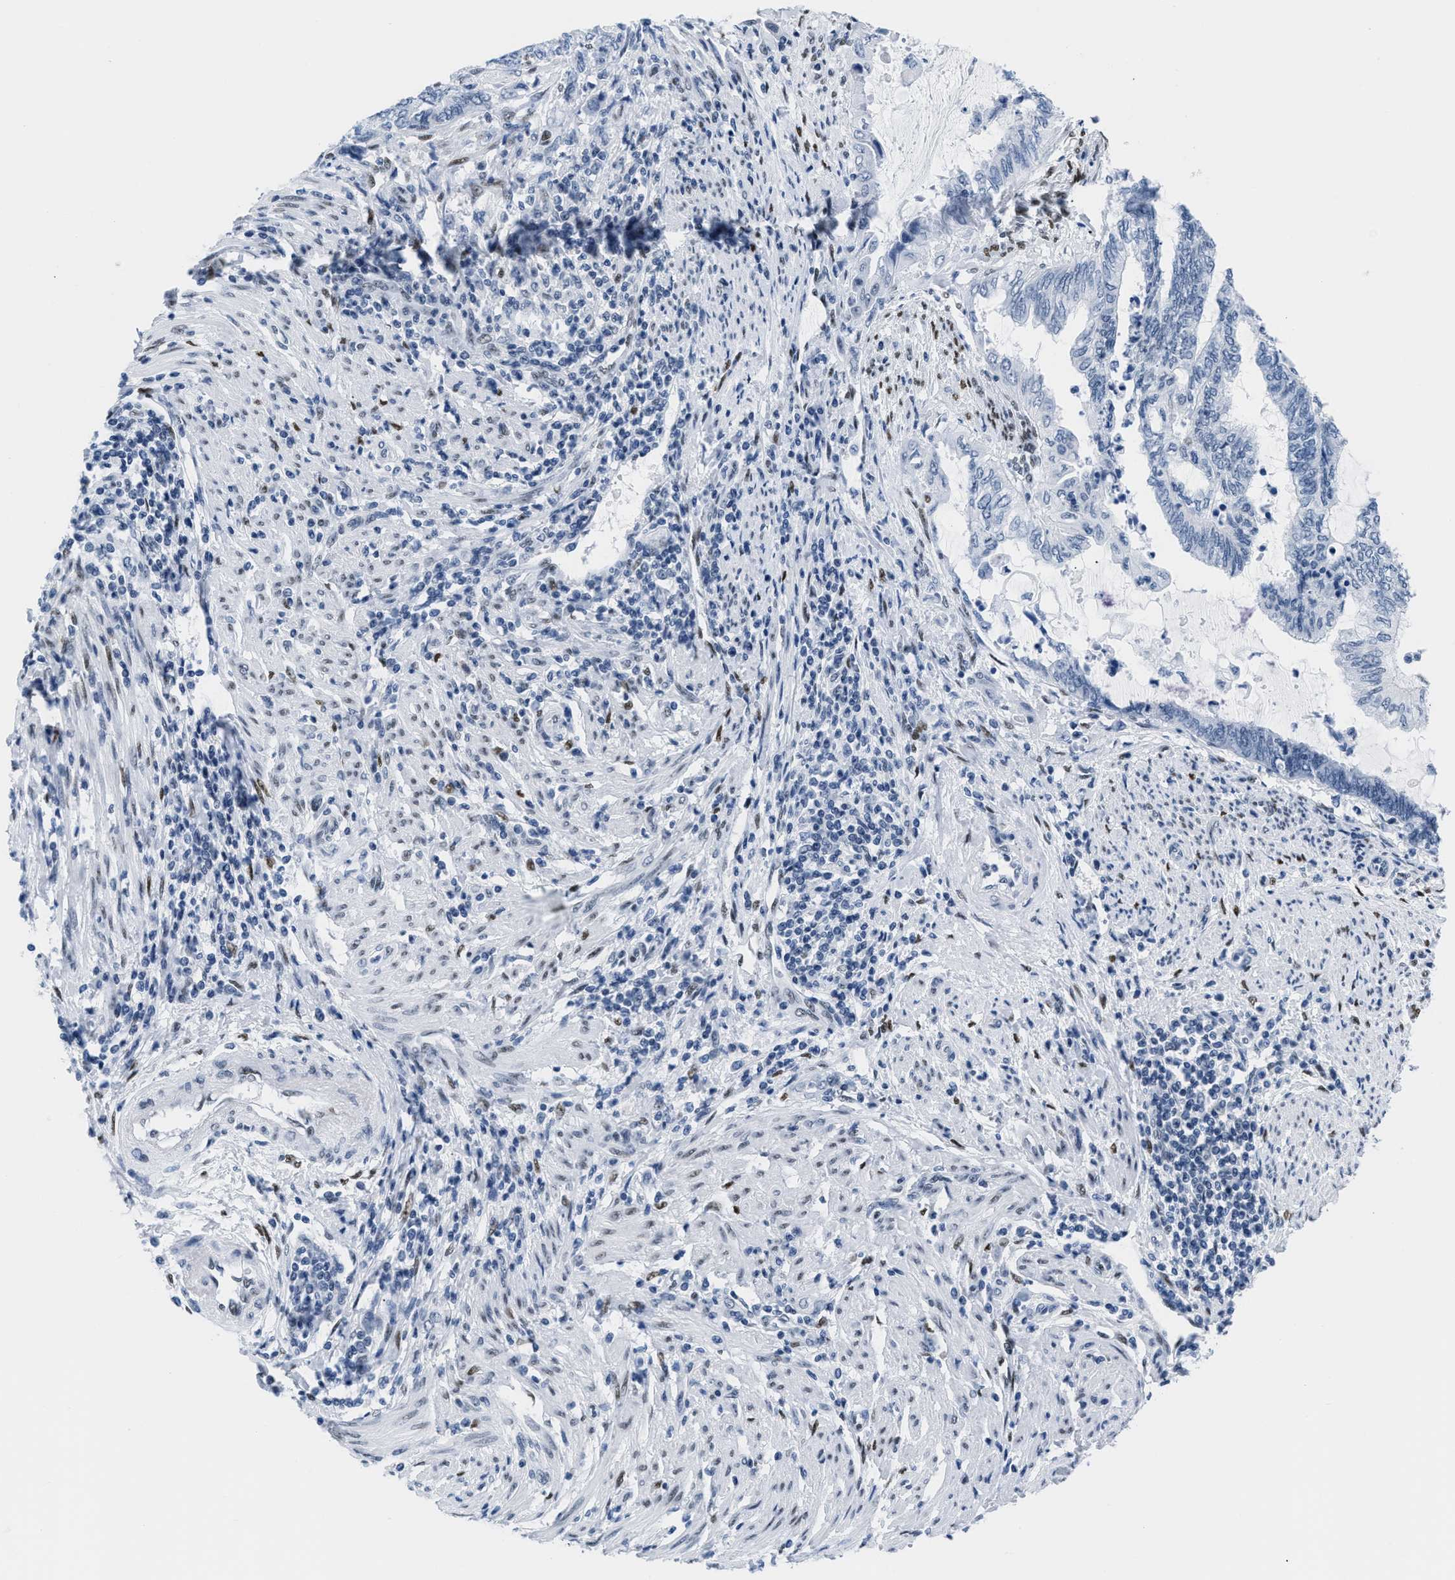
{"staining": {"intensity": "negative", "quantity": "none", "location": "none"}, "tissue": "endometrial cancer", "cell_type": "Tumor cells", "image_type": "cancer", "snomed": [{"axis": "morphology", "description": "Adenocarcinoma, NOS"}, {"axis": "topography", "description": "Uterus"}, {"axis": "topography", "description": "Endometrium"}], "caption": "Photomicrograph shows no significant protein staining in tumor cells of endometrial cancer (adenocarcinoma). Brightfield microscopy of immunohistochemistry (IHC) stained with DAB (3,3'-diaminobenzidine) (brown) and hematoxylin (blue), captured at high magnification.", "gene": "CTBP1", "patient": {"sex": "female", "age": 70}}